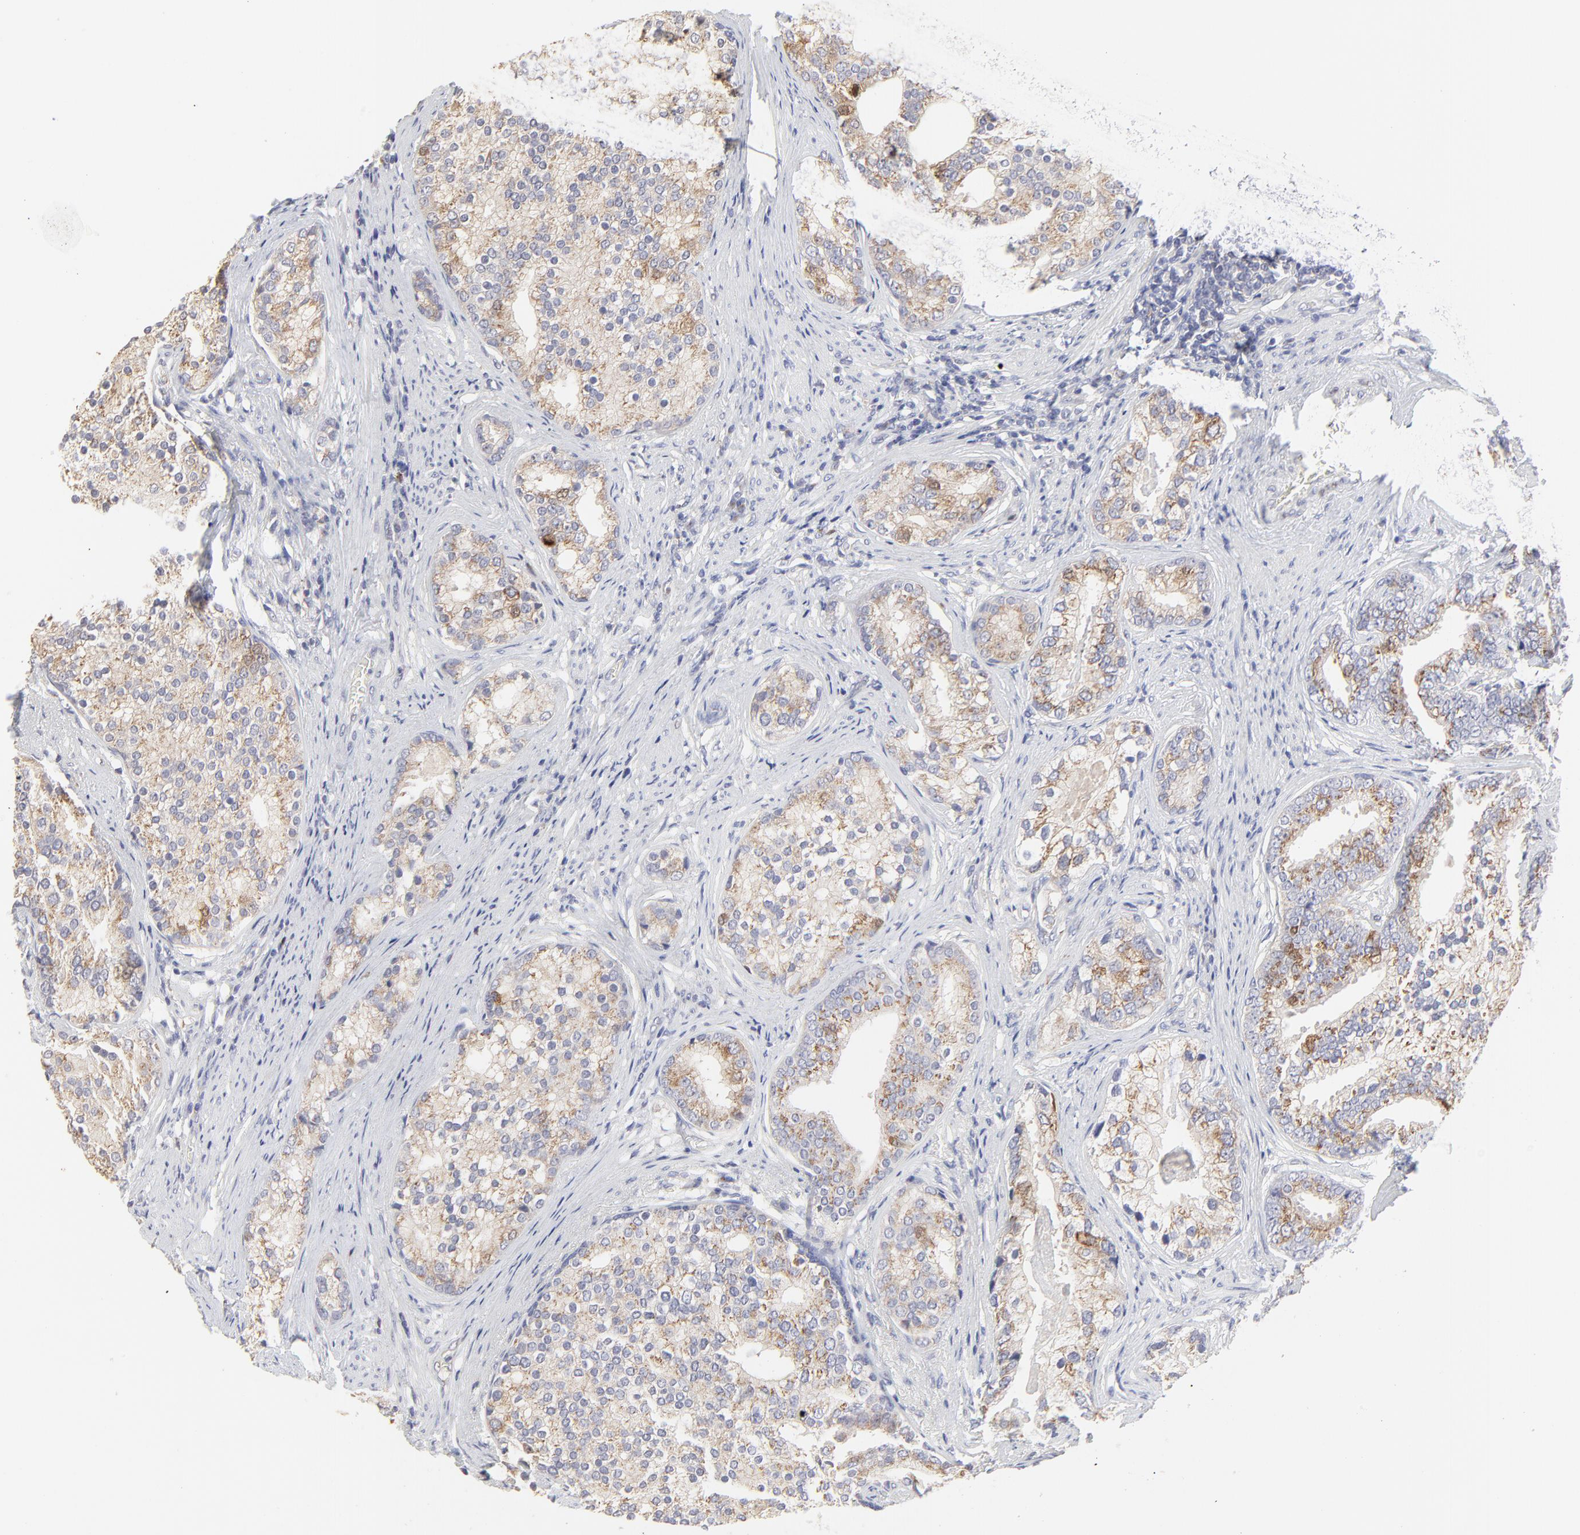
{"staining": {"intensity": "weak", "quantity": "25%-75%", "location": "cytoplasmic/membranous"}, "tissue": "prostate cancer", "cell_type": "Tumor cells", "image_type": "cancer", "snomed": [{"axis": "morphology", "description": "Adenocarcinoma, Low grade"}, {"axis": "topography", "description": "Prostate"}], "caption": "Immunohistochemistry (IHC) photomicrograph of prostate cancer (adenocarcinoma (low-grade)) stained for a protein (brown), which shows low levels of weak cytoplasmic/membranous expression in approximately 25%-75% of tumor cells.", "gene": "NCAPH", "patient": {"sex": "male", "age": 71}}